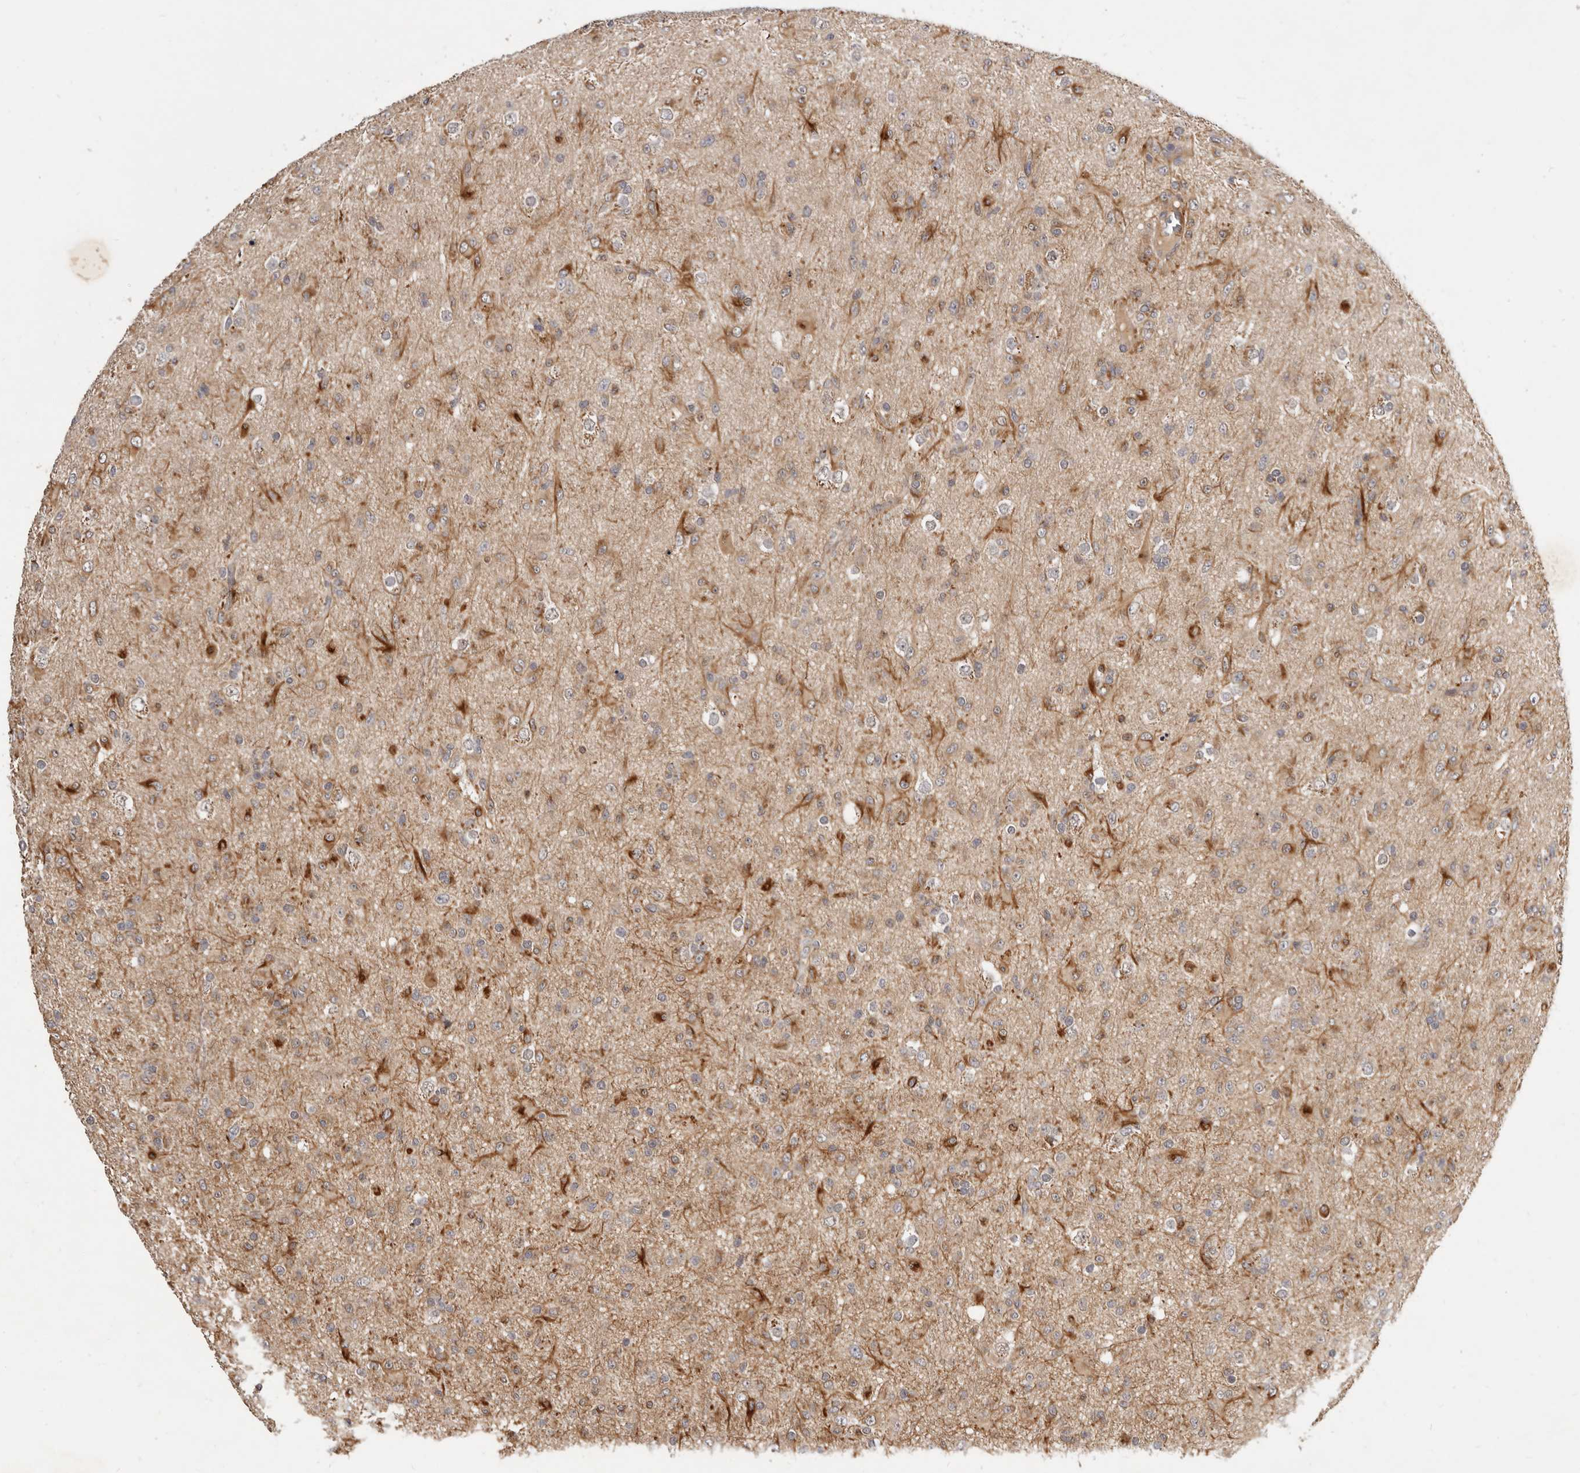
{"staining": {"intensity": "weak", "quantity": "<25%", "location": "cytoplasmic/membranous"}, "tissue": "glioma", "cell_type": "Tumor cells", "image_type": "cancer", "snomed": [{"axis": "morphology", "description": "Glioma, malignant, Low grade"}, {"axis": "topography", "description": "Brain"}], "caption": "DAB (3,3'-diaminobenzidine) immunohistochemical staining of low-grade glioma (malignant) displays no significant expression in tumor cells. (Immunohistochemistry, brightfield microscopy, high magnification).", "gene": "INAVA", "patient": {"sex": "male", "age": 65}}